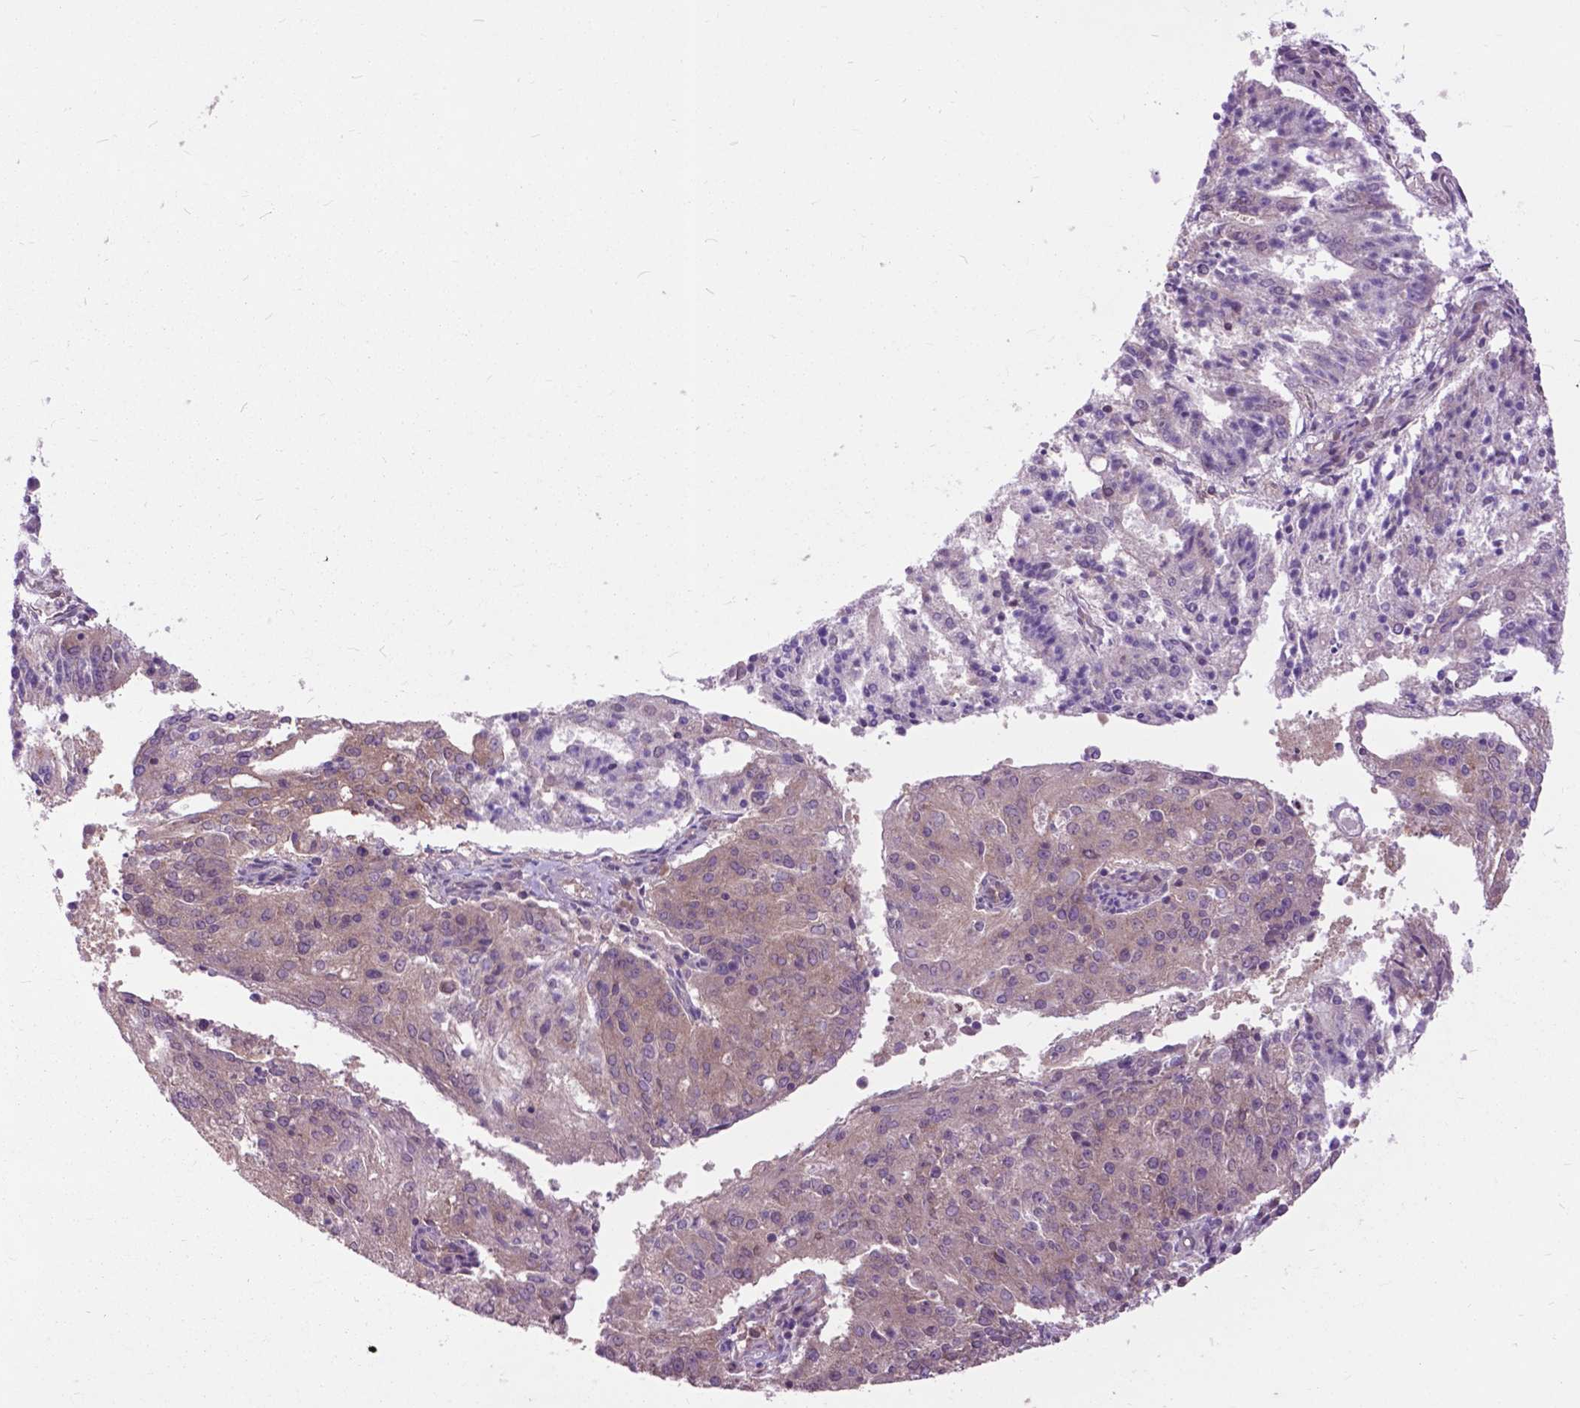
{"staining": {"intensity": "weak", "quantity": ">75%", "location": "cytoplasmic/membranous"}, "tissue": "endometrial cancer", "cell_type": "Tumor cells", "image_type": "cancer", "snomed": [{"axis": "morphology", "description": "Adenocarcinoma, NOS"}, {"axis": "topography", "description": "Endometrium"}], "caption": "Protein staining by immunohistochemistry reveals weak cytoplasmic/membranous staining in about >75% of tumor cells in endometrial adenocarcinoma. (DAB = brown stain, brightfield microscopy at high magnification).", "gene": "ARAF", "patient": {"sex": "female", "age": 82}}